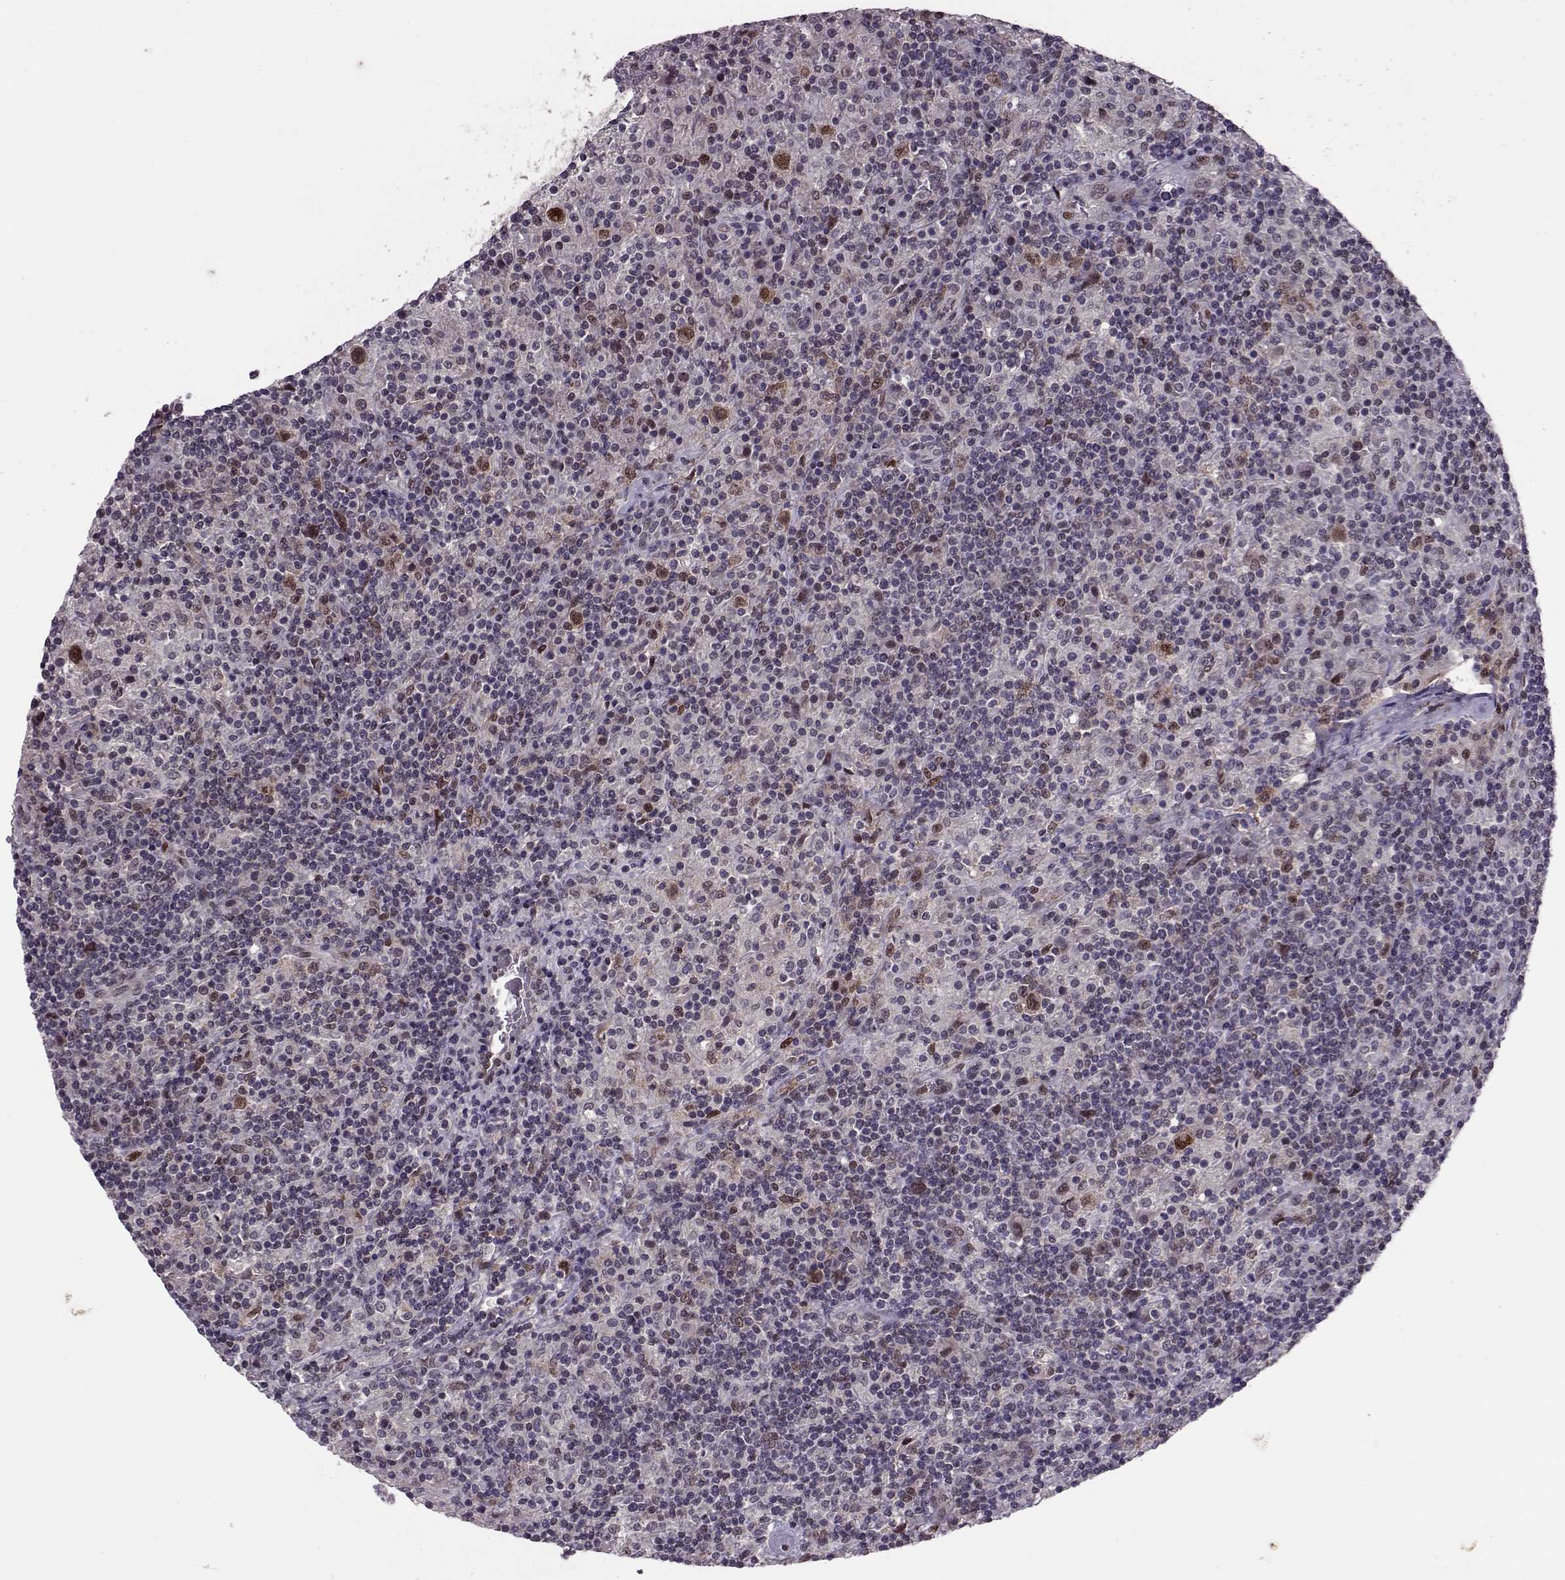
{"staining": {"intensity": "moderate", "quantity": "25%-75%", "location": "cytoplasmic/membranous,nuclear"}, "tissue": "lymphoma", "cell_type": "Tumor cells", "image_type": "cancer", "snomed": [{"axis": "morphology", "description": "Hodgkin's disease, NOS"}, {"axis": "topography", "description": "Lymph node"}], "caption": "A brown stain highlights moderate cytoplasmic/membranous and nuclear staining of a protein in lymphoma tumor cells. The protein is stained brown, and the nuclei are stained in blue (DAB IHC with brightfield microscopy, high magnification).", "gene": "CDK4", "patient": {"sex": "male", "age": 70}}